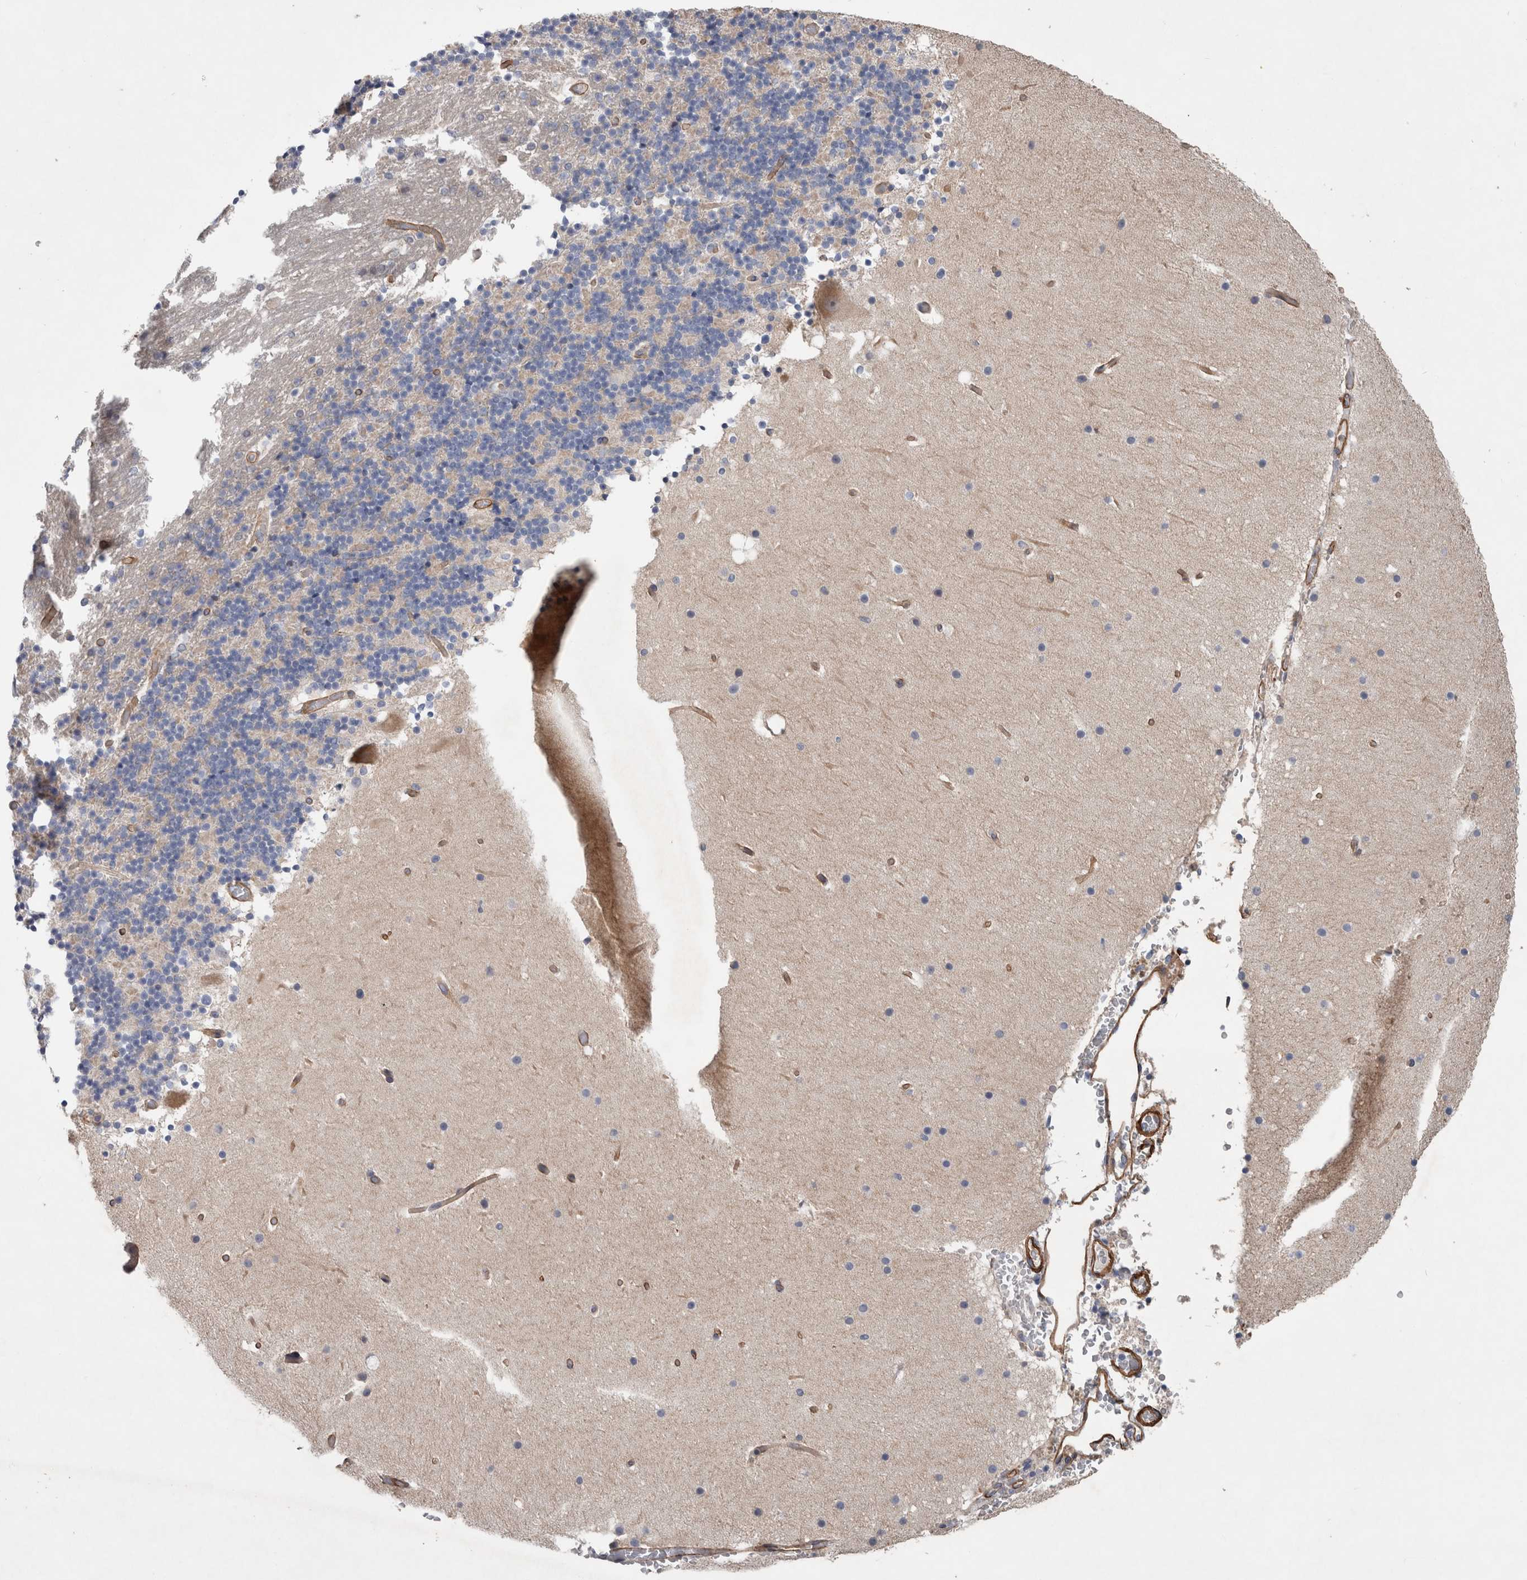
{"staining": {"intensity": "negative", "quantity": "none", "location": "none"}, "tissue": "cerebellum", "cell_type": "Cells in granular layer", "image_type": "normal", "snomed": [{"axis": "morphology", "description": "Normal tissue, NOS"}, {"axis": "topography", "description": "Cerebellum"}], "caption": "High magnification brightfield microscopy of normal cerebellum stained with DAB (3,3'-diaminobenzidine) (brown) and counterstained with hematoxylin (blue): cells in granular layer show no significant staining. (DAB immunohistochemistry (IHC) with hematoxylin counter stain).", "gene": "BCAM", "patient": {"sex": "male", "age": 57}}